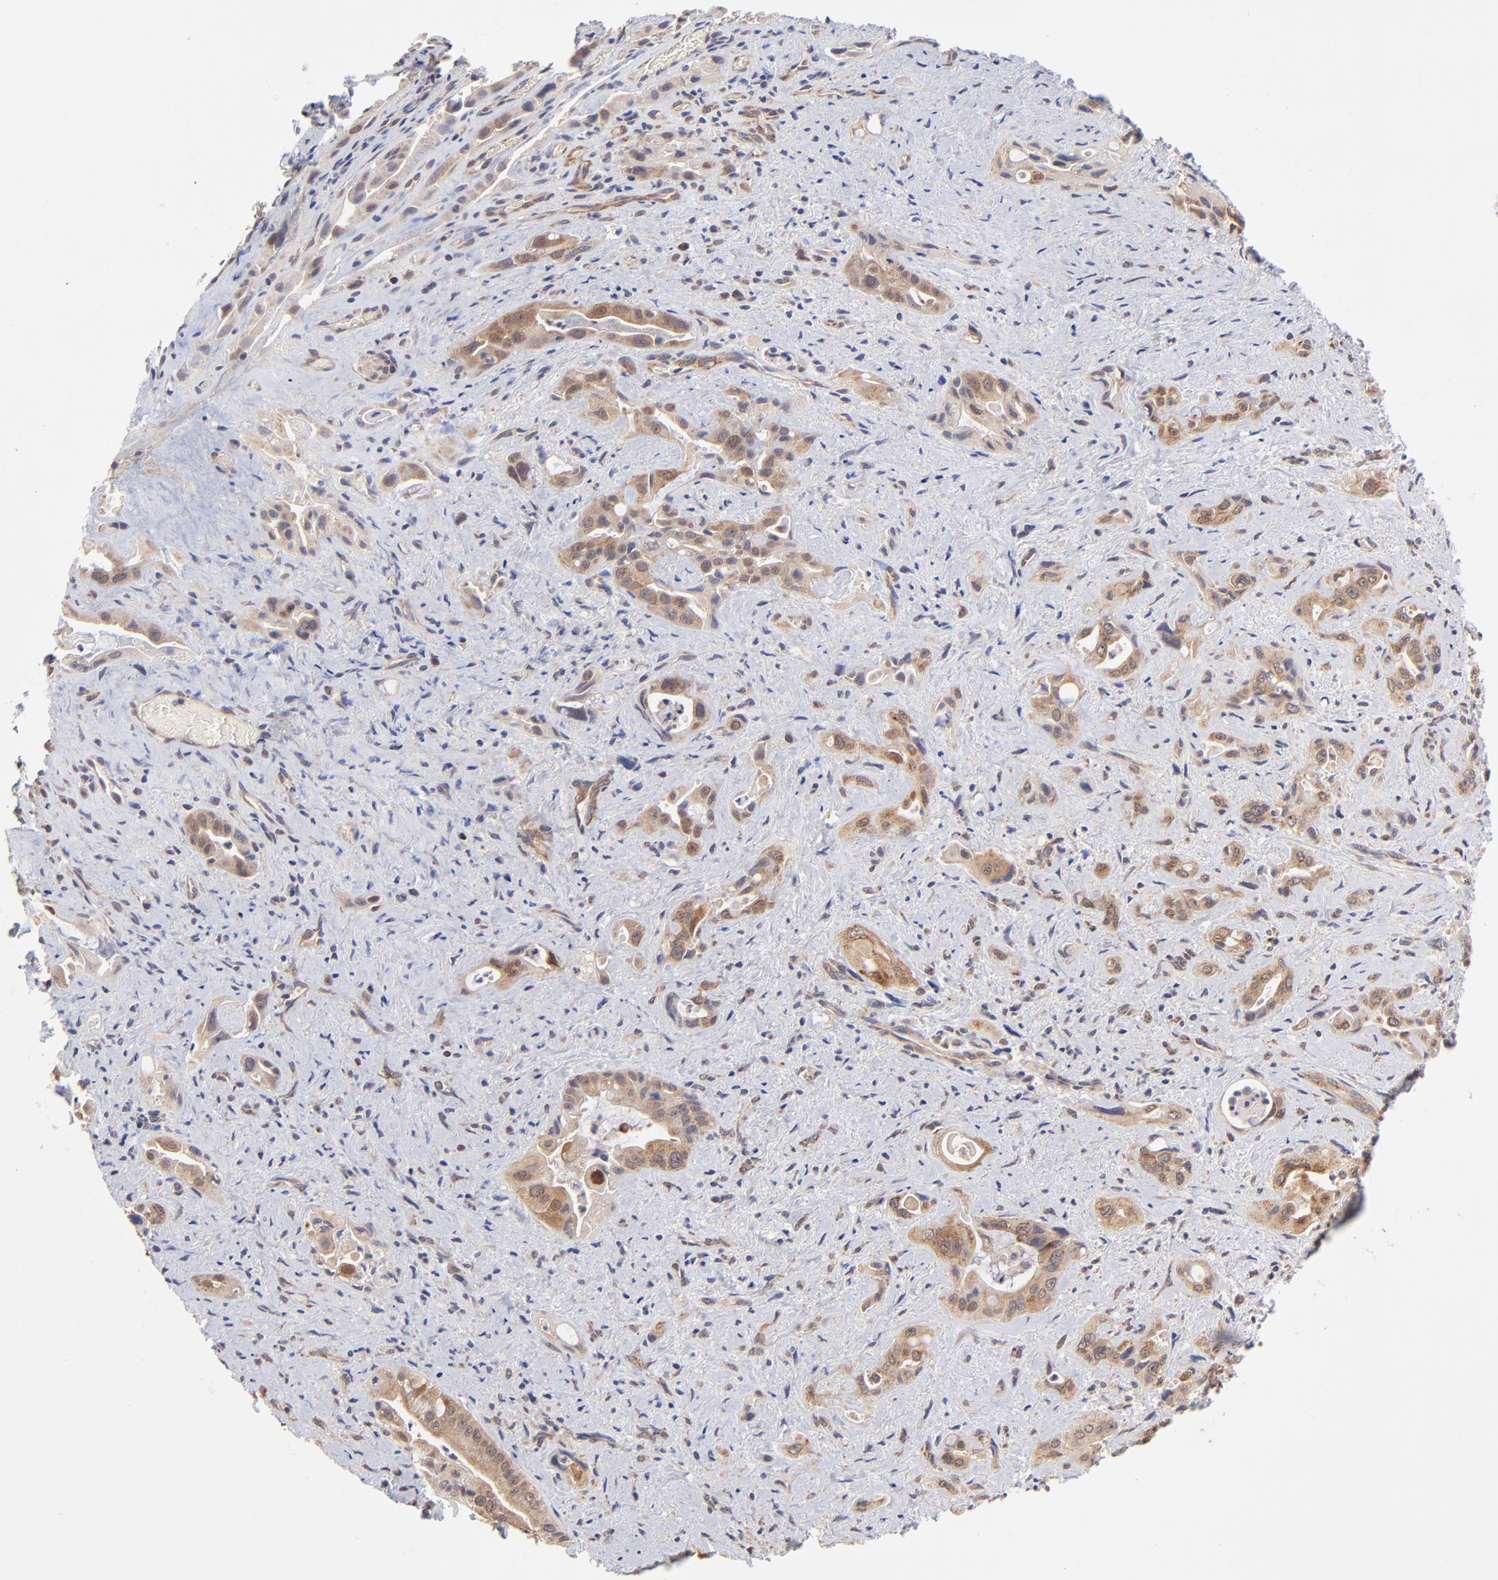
{"staining": {"intensity": "moderate", "quantity": ">75%", "location": "cytoplasmic/membranous"}, "tissue": "pancreatic cancer", "cell_type": "Tumor cells", "image_type": "cancer", "snomed": [{"axis": "morphology", "description": "Adenocarcinoma, NOS"}, {"axis": "topography", "description": "Pancreas"}], "caption": "DAB immunohistochemical staining of pancreatic adenocarcinoma exhibits moderate cytoplasmic/membranous protein expression in approximately >75% of tumor cells.", "gene": "UBE2H", "patient": {"sex": "male", "age": 77}}